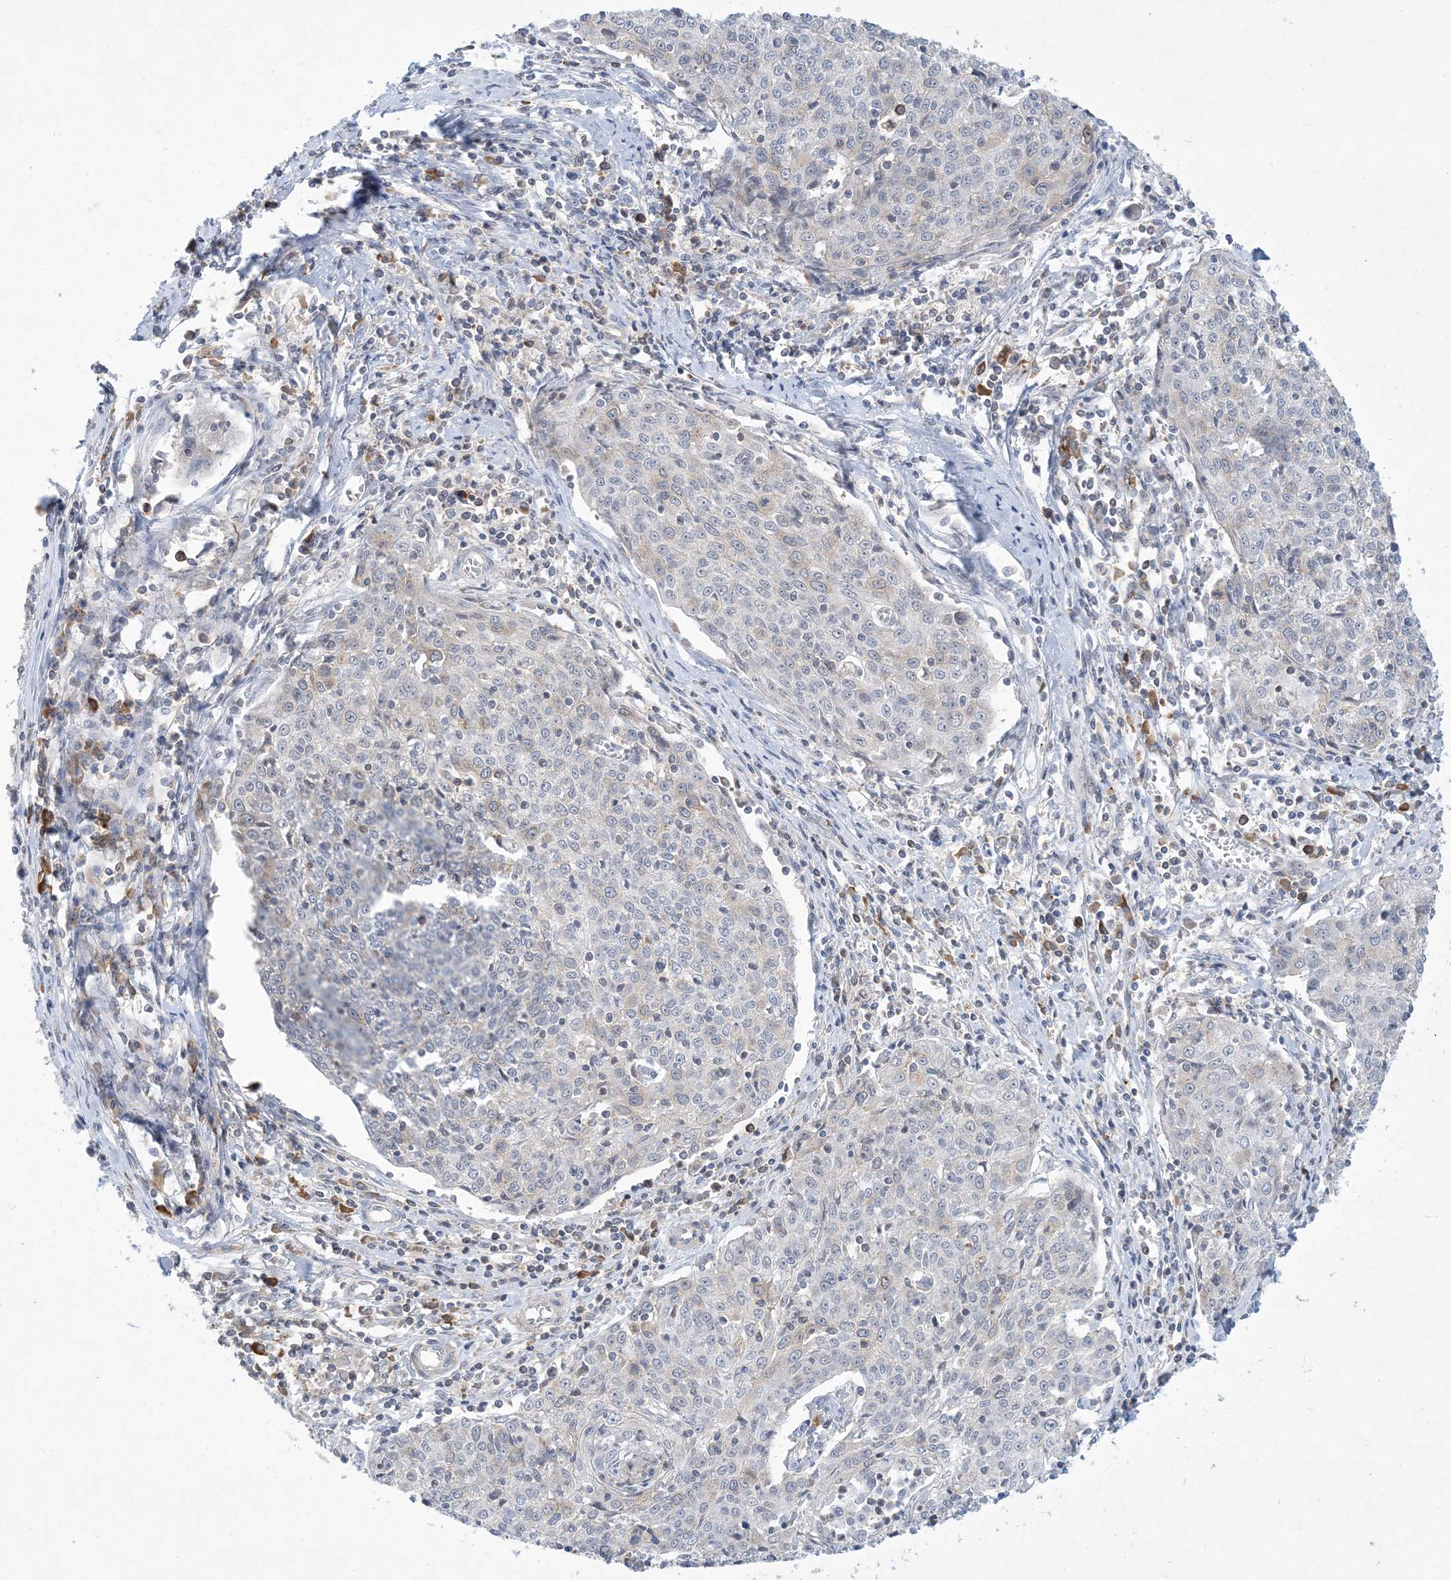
{"staining": {"intensity": "negative", "quantity": "none", "location": "none"}, "tissue": "cervical cancer", "cell_type": "Tumor cells", "image_type": "cancer", "snomed": [{"axis": "morphology", "description": "Squamous cell carcinoma, NOS"}, {"axis": "topography", "description": "Cervix"}], "caption": "DAB immunohistochemical staining of cervical cancer reveals no significant staining in tumor cells.", "gene": "AOC1", "patient": {"sex": "female", "age": 48}}